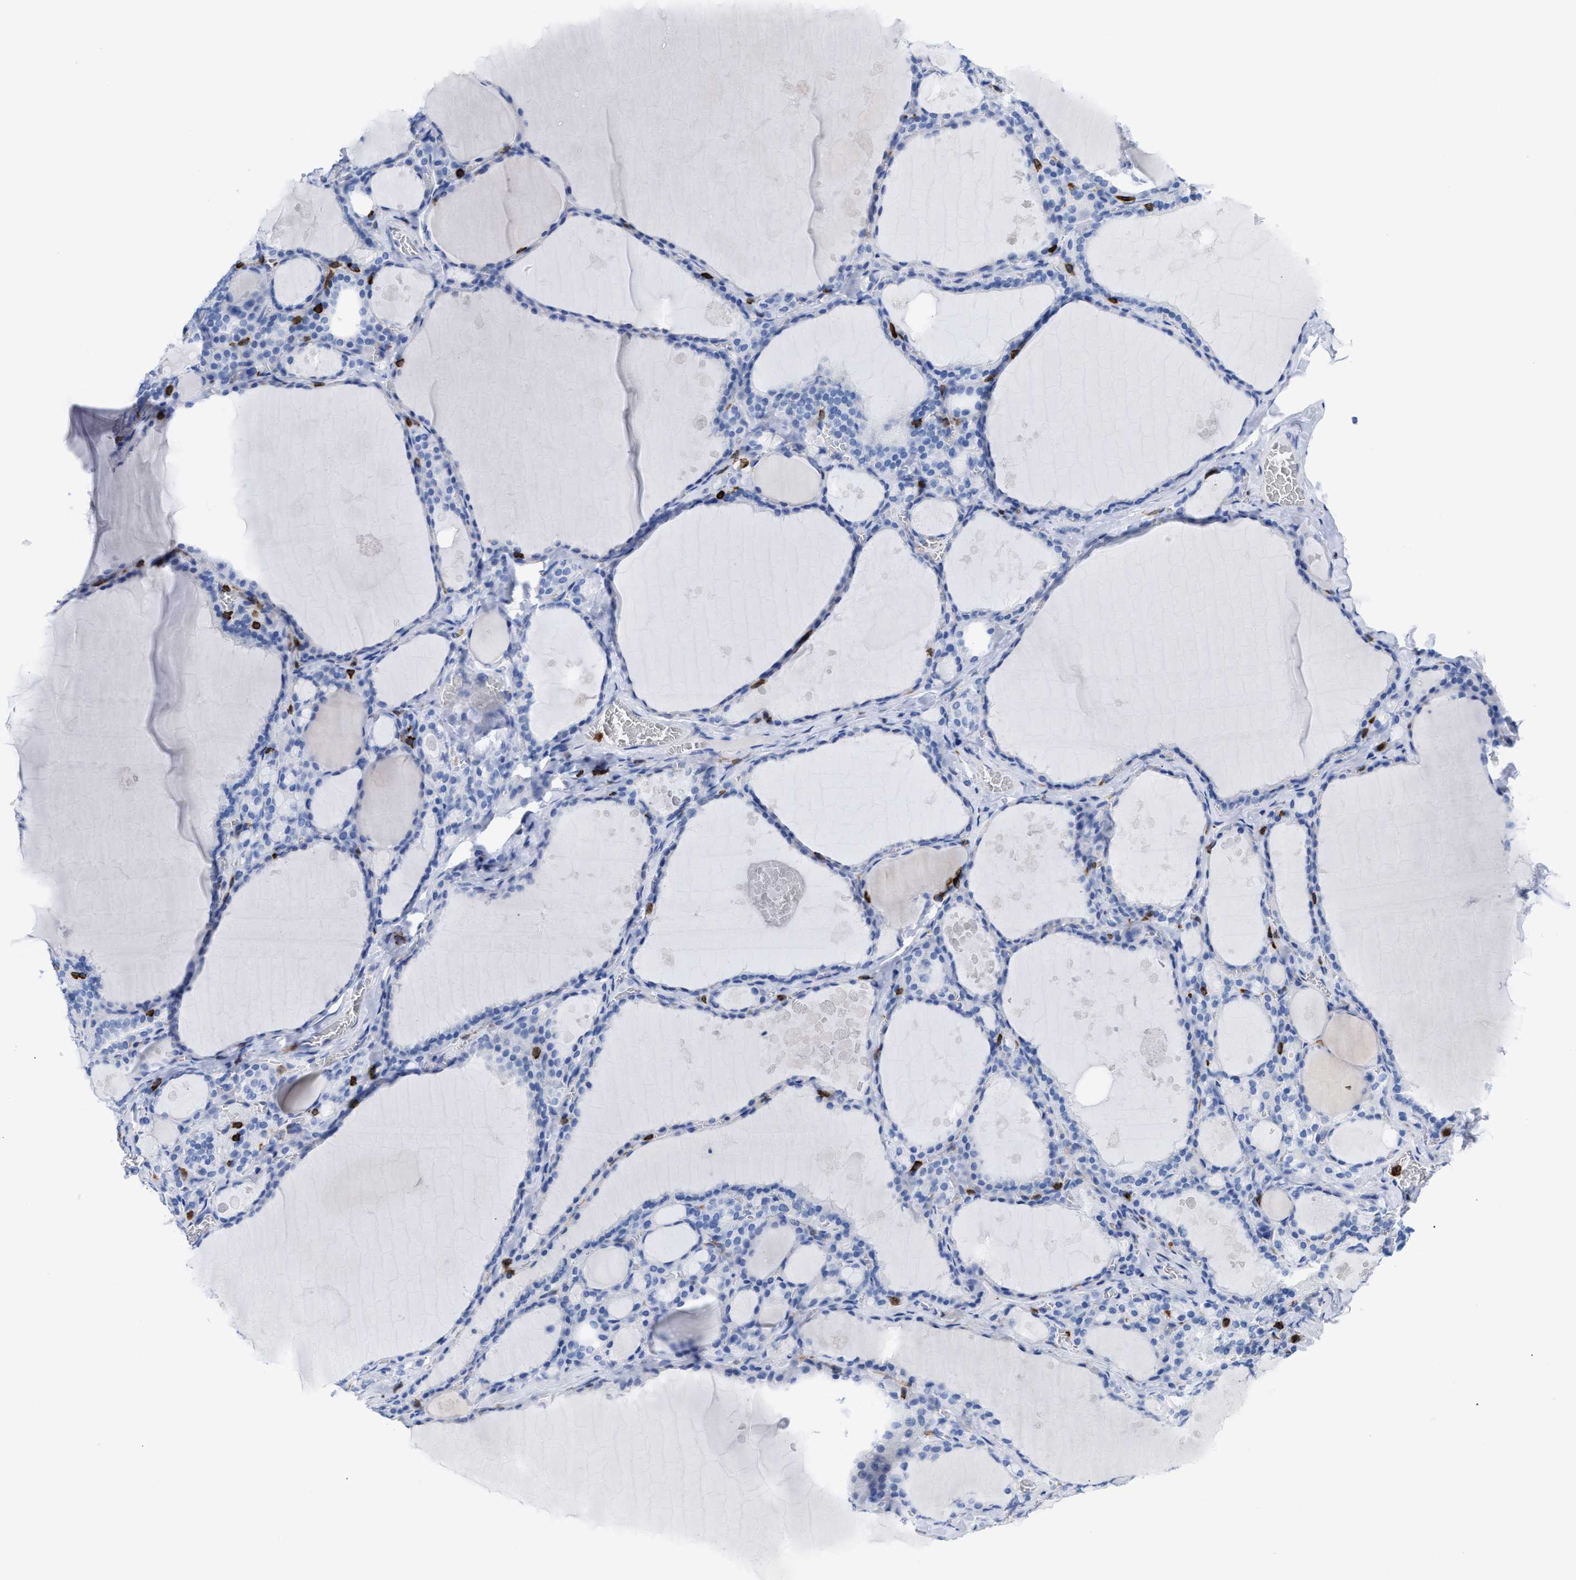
{"staining": {"intensity": "negative", "quantity": "none", "location": "none"}, "tissue": "thyroid gland", "cell_type": "Glandular cells", "image_type": "normal", "snomed": [{"axis": "morphology", "description": "Normal tissue, NOS"}, {"axis": "topography", "description": "Thyroid gland"}], "caption": "Immunohistochemical staining of normal thyroid gland displays no significant positivity in glandular cells.", "gene": "LCP1", "patient": {"sex": "male", "age": 56}}